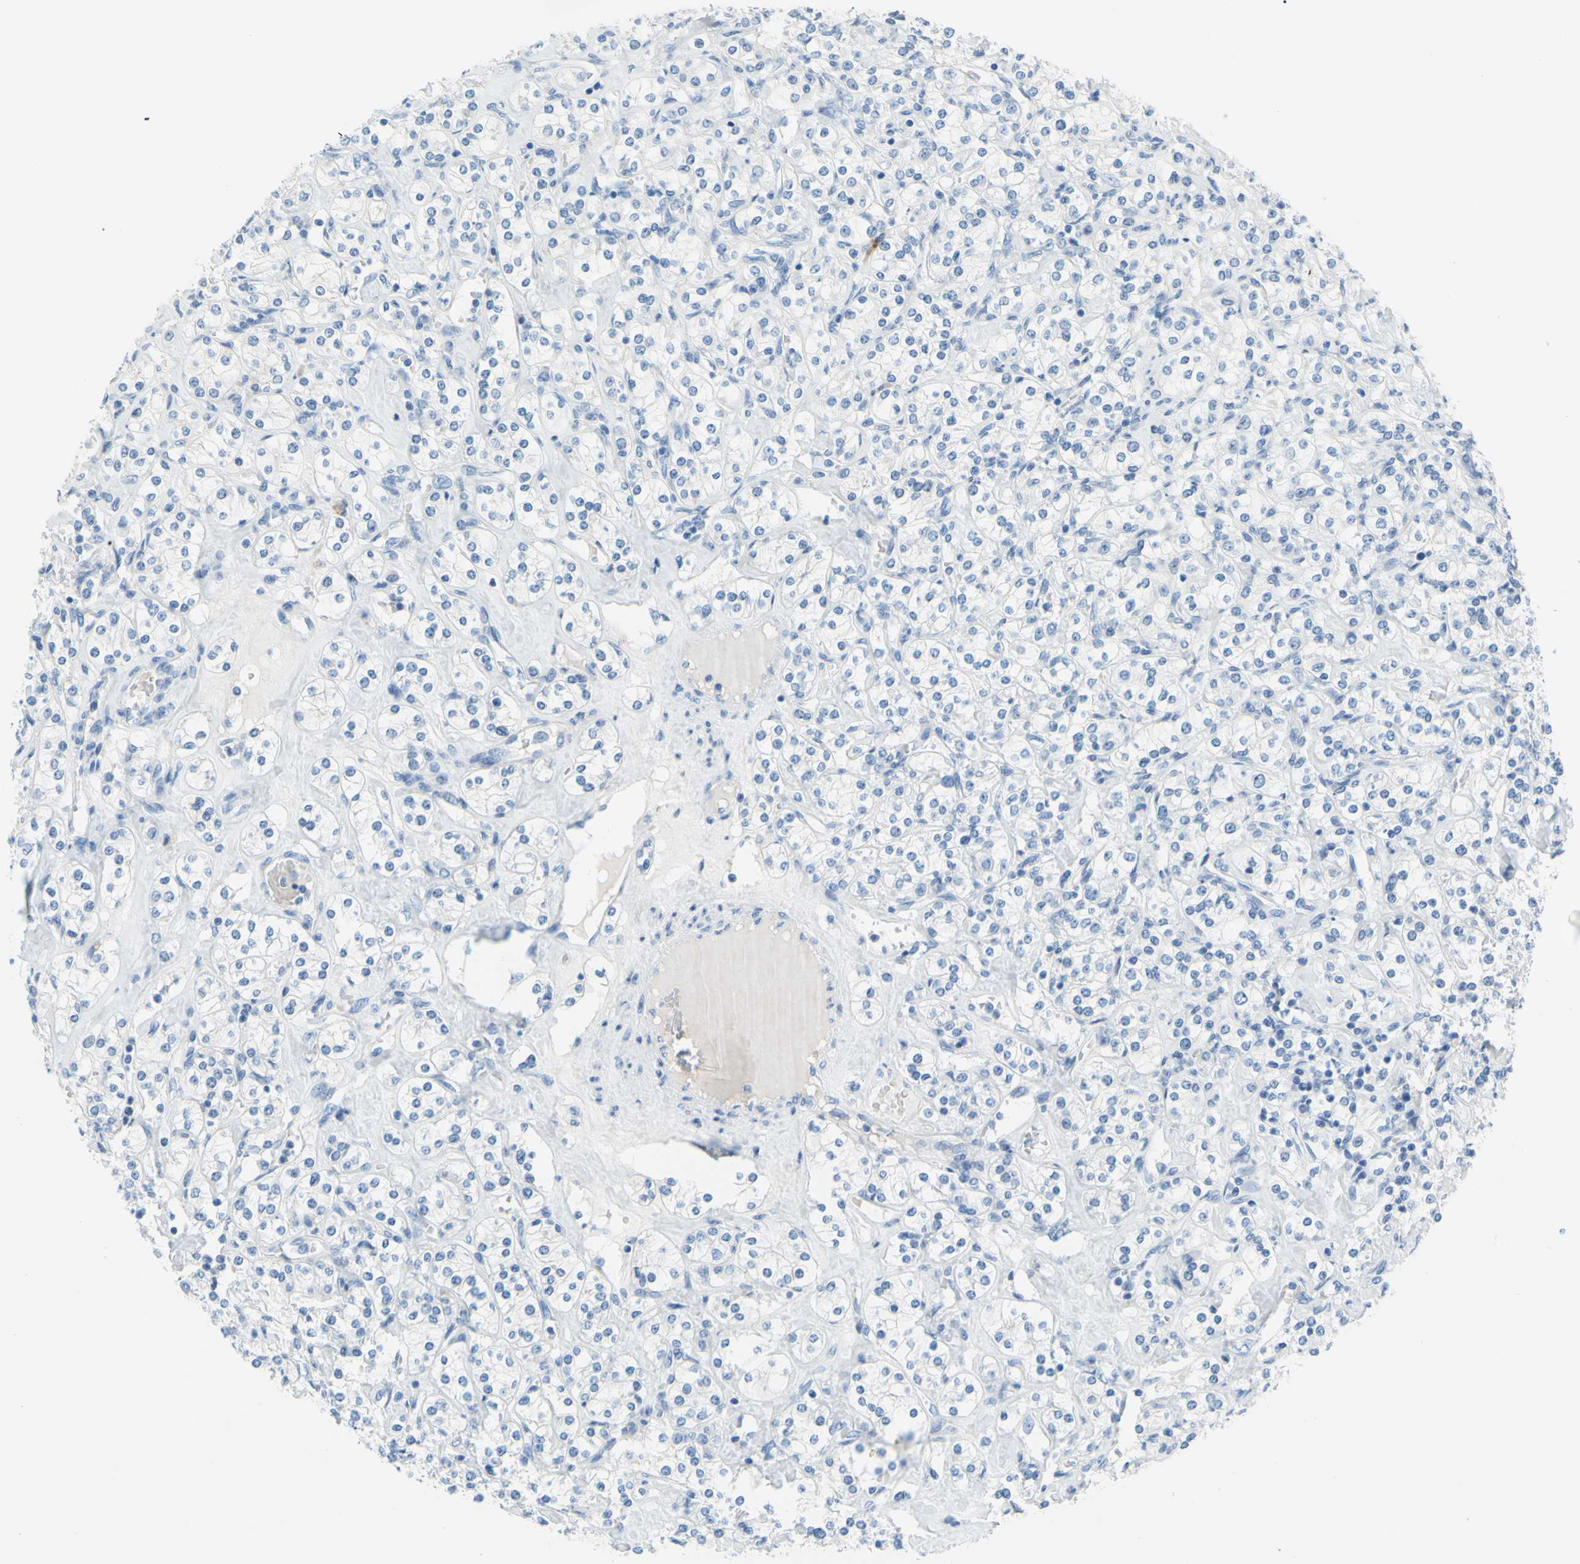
{"staining": {"intensity": "negative", "quantity": "none", "location": "none"}, "tissue": "renal cancer", "cell_type": "Tumor cells", "image_type": "cancer", "snomed": [{"axis": "morphology", "description": "Adenocarcinoma, NOS"}, {"axis": "topography", "description": "Kidney"}], "caption": "High magnification brightfield microscopy of renal cancer (adenocarcinoma) stained with DAB (brown) and counterstained with hematoxylin (blue): tumor cells show no significant expression.", "gene": "DCT", "patient": {"sex": "male", "age": 77}}